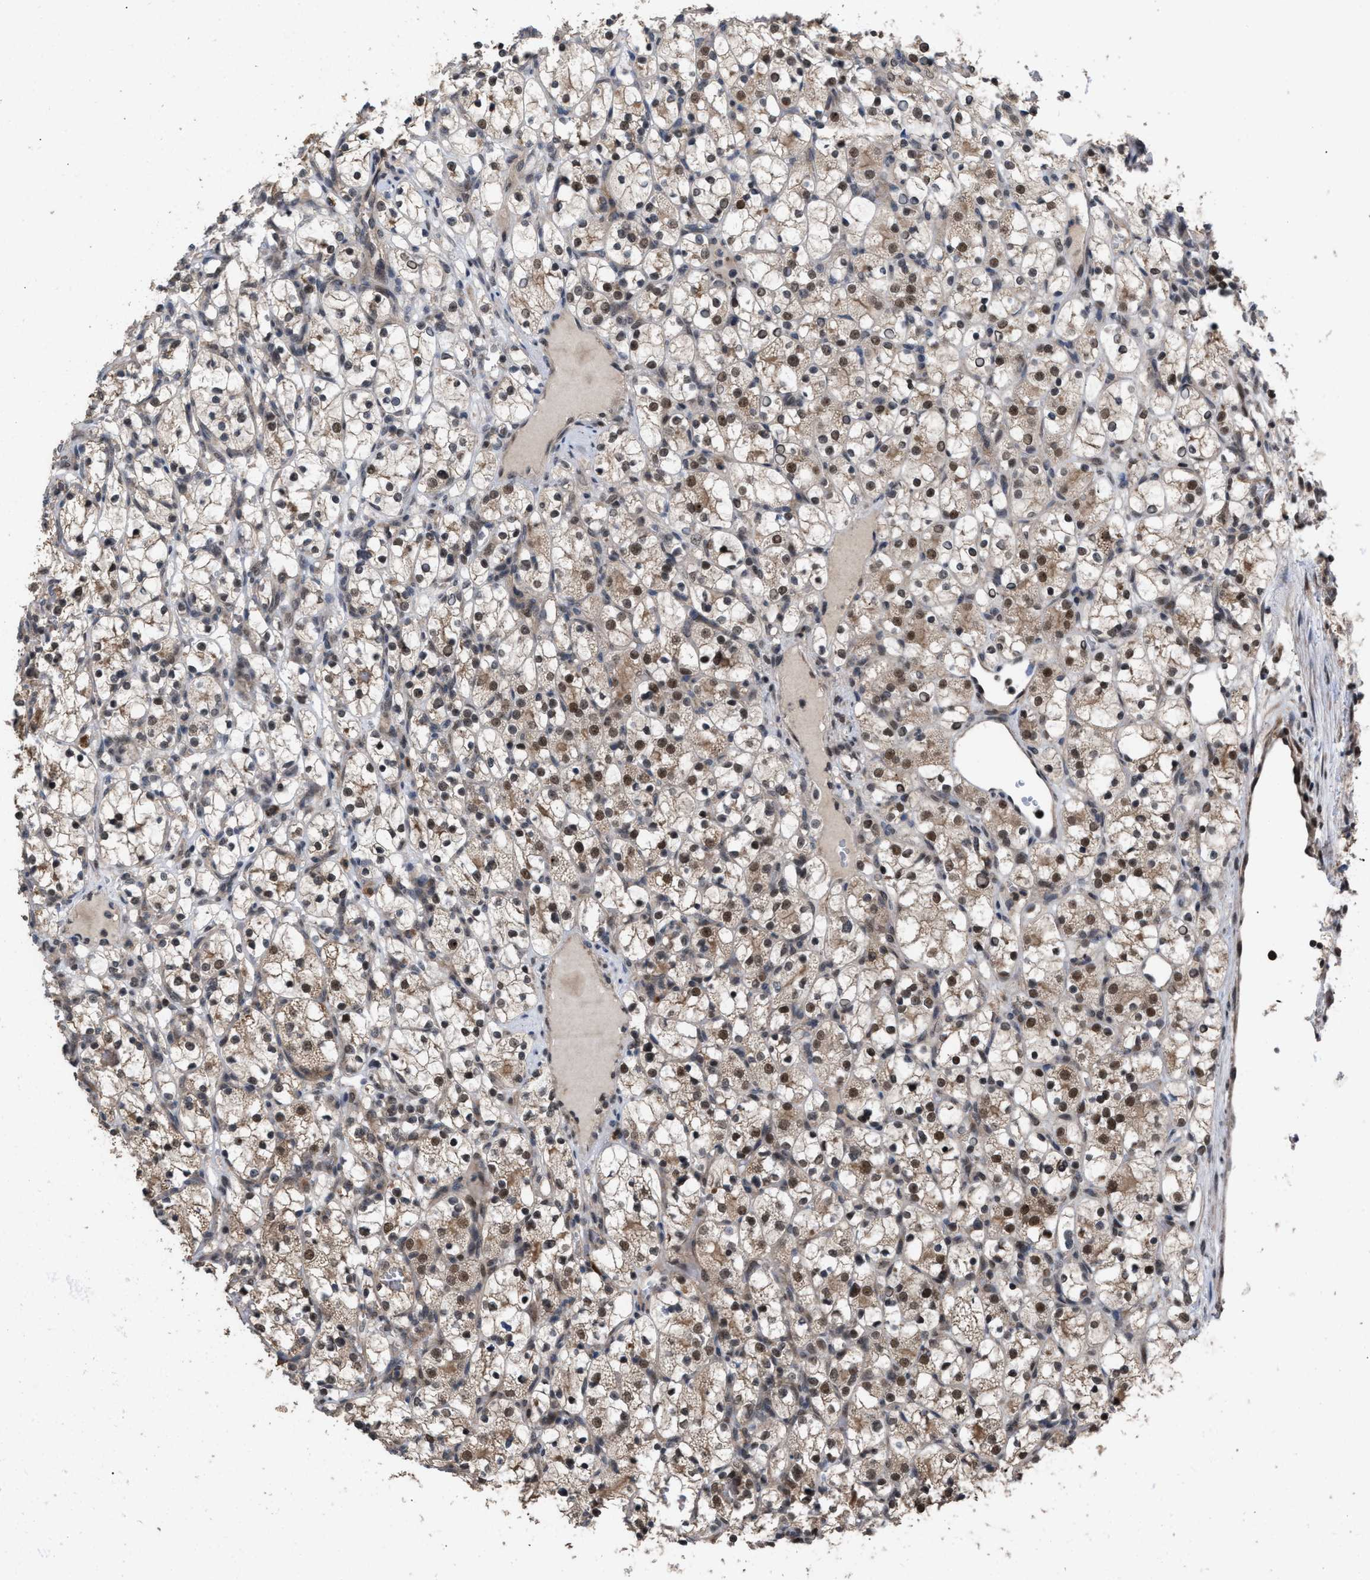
{"staining": {"intensity": "moderate", "quantity": "25%-75%", "location": "cytoplasmic/membranous,nuclear"}, "tissue": "renal cancer", "cell_type": "Tumor cells", "image_type": "cancer", "snomed": [{"axis": "morphology", "description": "Adenocarcinoma, NOS"}, {"axis": "topography", "description": "Kidney"}], "caption": "A brown stain highlights moderate cytoplasmic/membranous and nuclear positivity of a protein in adenocarcinoma (renal) tumor cells.", "gene": "C9orf78", "patient": {"sex": "female", "age": 69}}